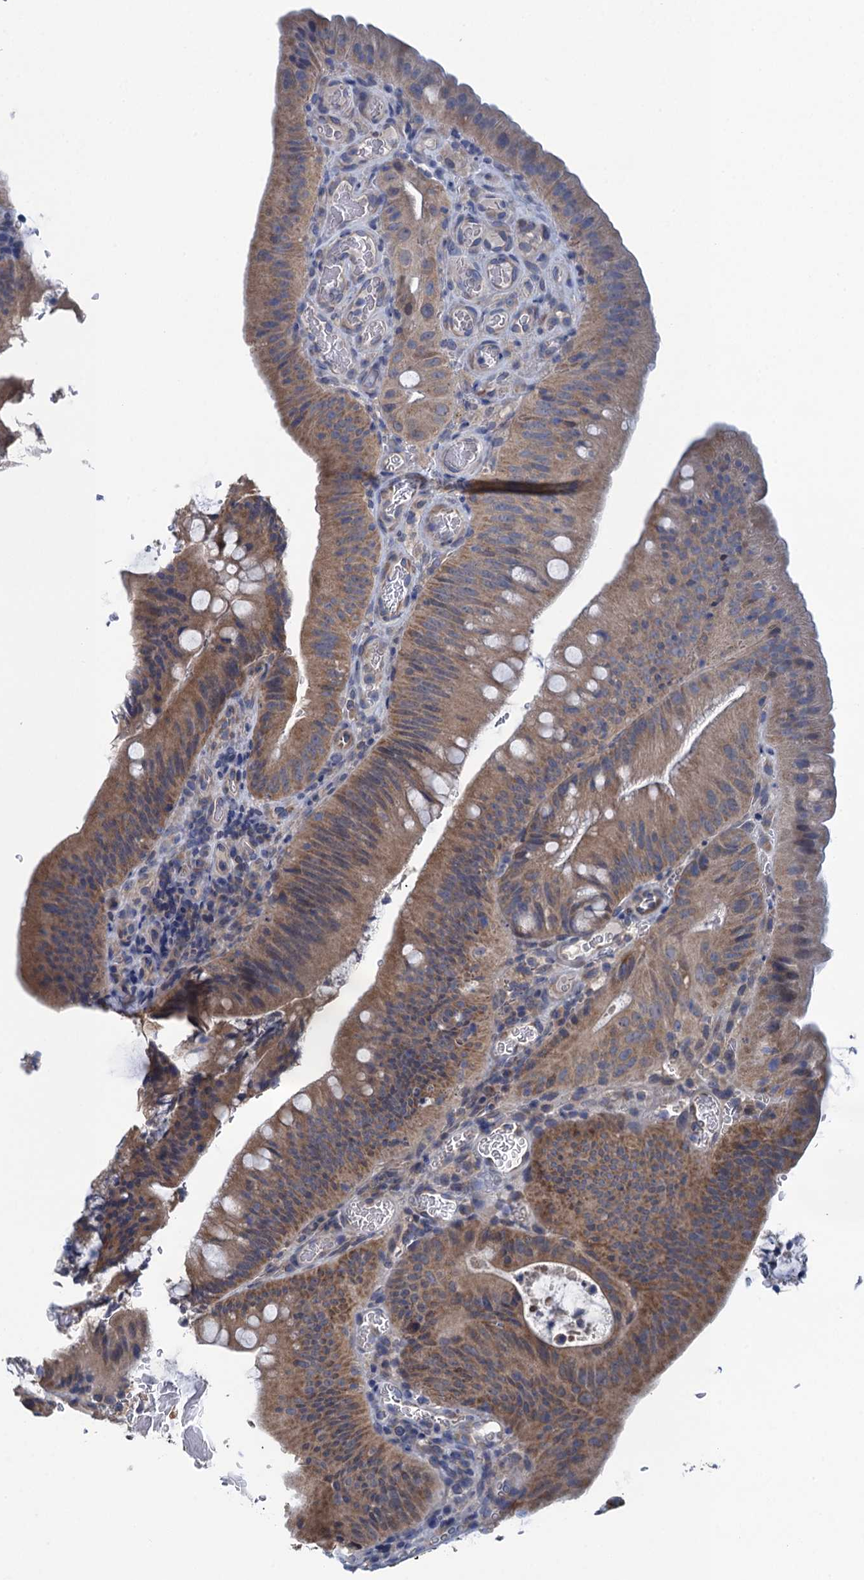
{"staining": {"intensity": "moderate", "quantity": "25%-75%", "location": "cytoplasmic/membranous"}, "tissue": "colorectal cancer", "cell_type": "Tumor cells", "image_type": "cancer", "snomed": [{"axis": "morphology", "description": "Normal tissue, NOS"}, {"axis": "topography", "description": "Colon"}], "caption": "Protein expression analysis of colorectal cancer exhibits moderate cytoplasmic/membranous positivity in approximately 25%-75% of tumor cells. (IHC, brightfield microscopy, high magnification).", "gene": "CTU2", "patient": {"sex": "female", "age": 82}}